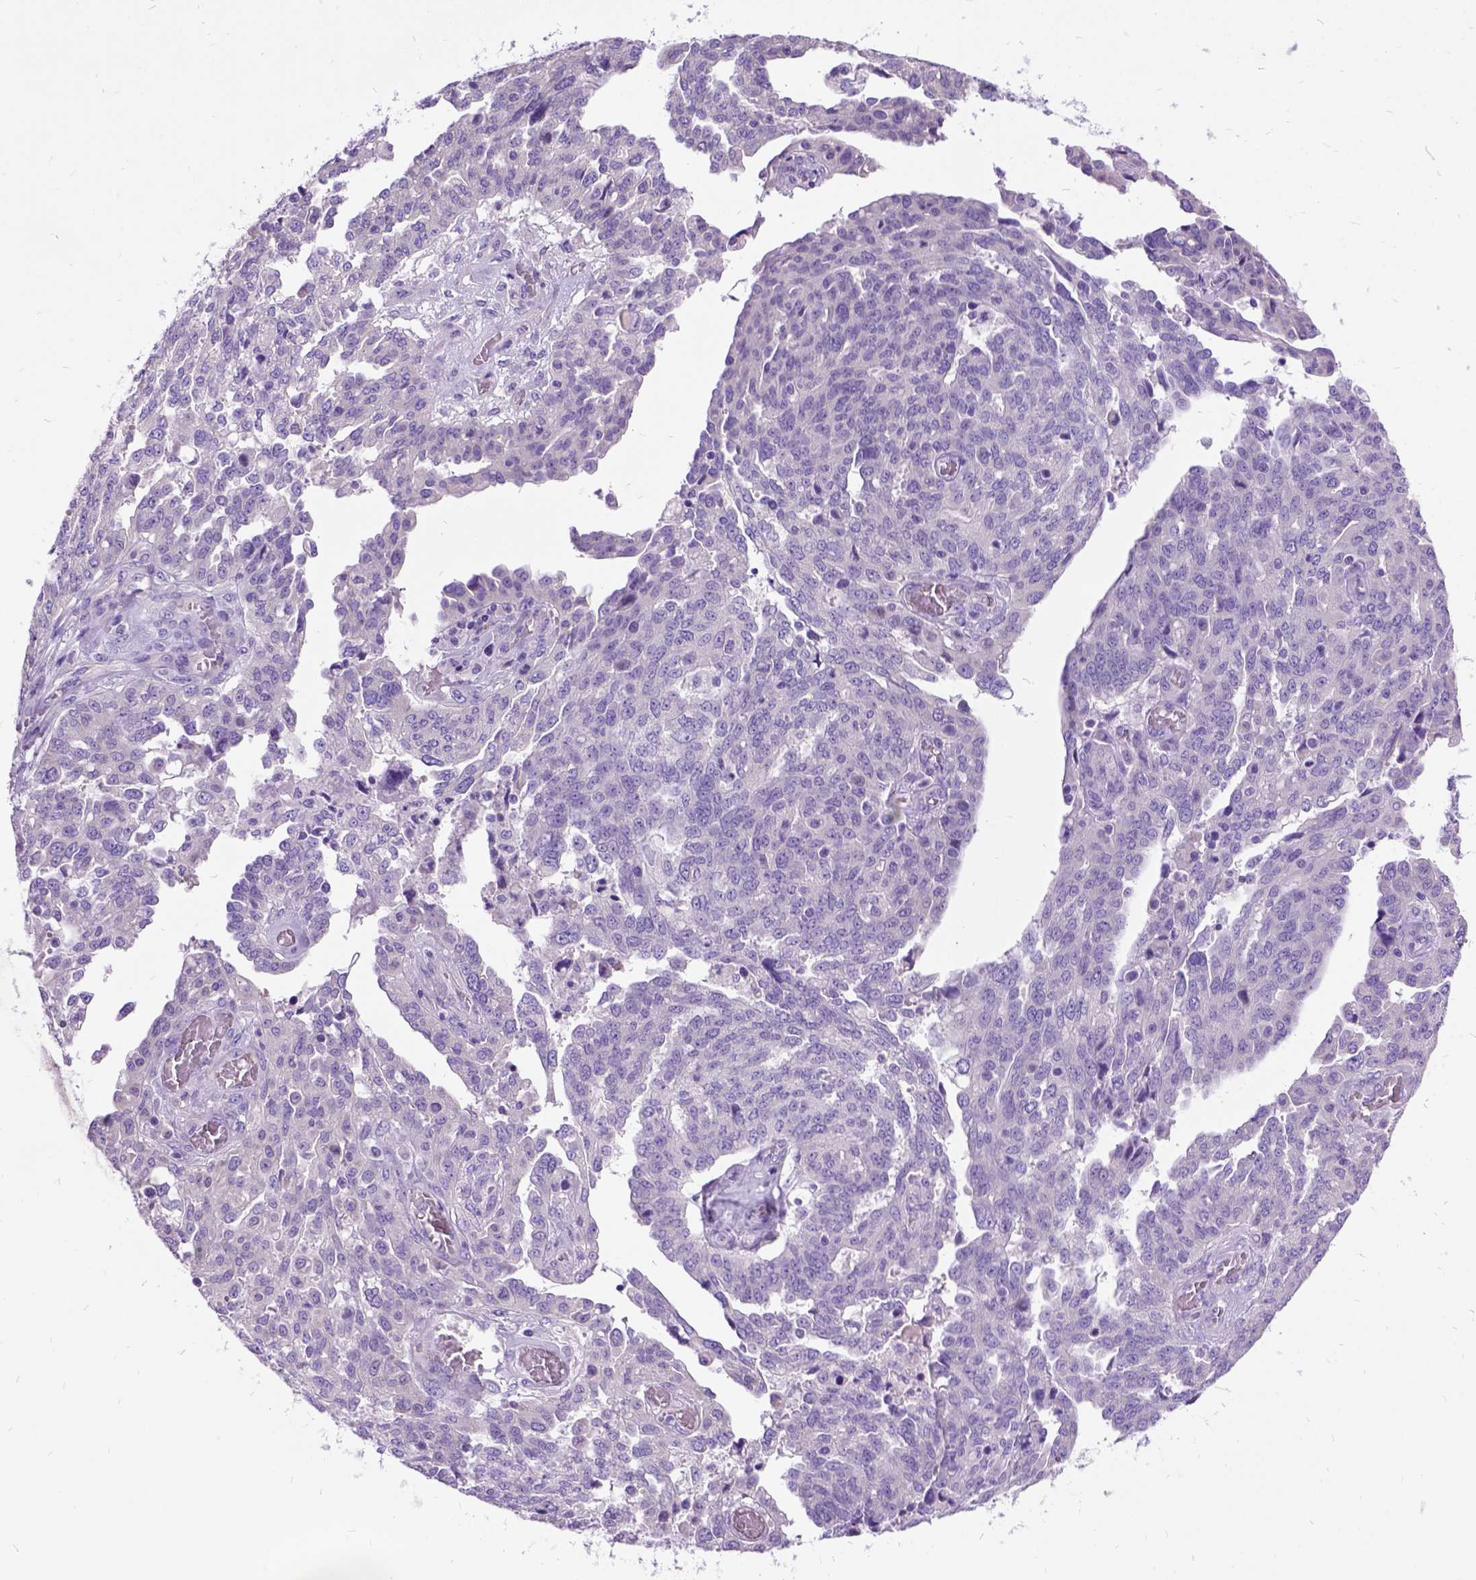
{"staining": {"intensity": "negative", "quantity": "none", "location": "none"}, "tissue": "ovarian cancer", "cell_type": "Tumor cells", "image_type": "cancer", "snomed": [{"axis": "morphology", "description": "Cystadenocarcinoma, serous, NOS"}, {"axis": "topography", "description": "Ovary"}], "caption": "Ovarian serous cystadenocarcinoma was stained to show a protein in brown. There is no significant staining in tumor cells.", "gene": "CFAP54", "patient": {"sex": "female", "age": 67}}